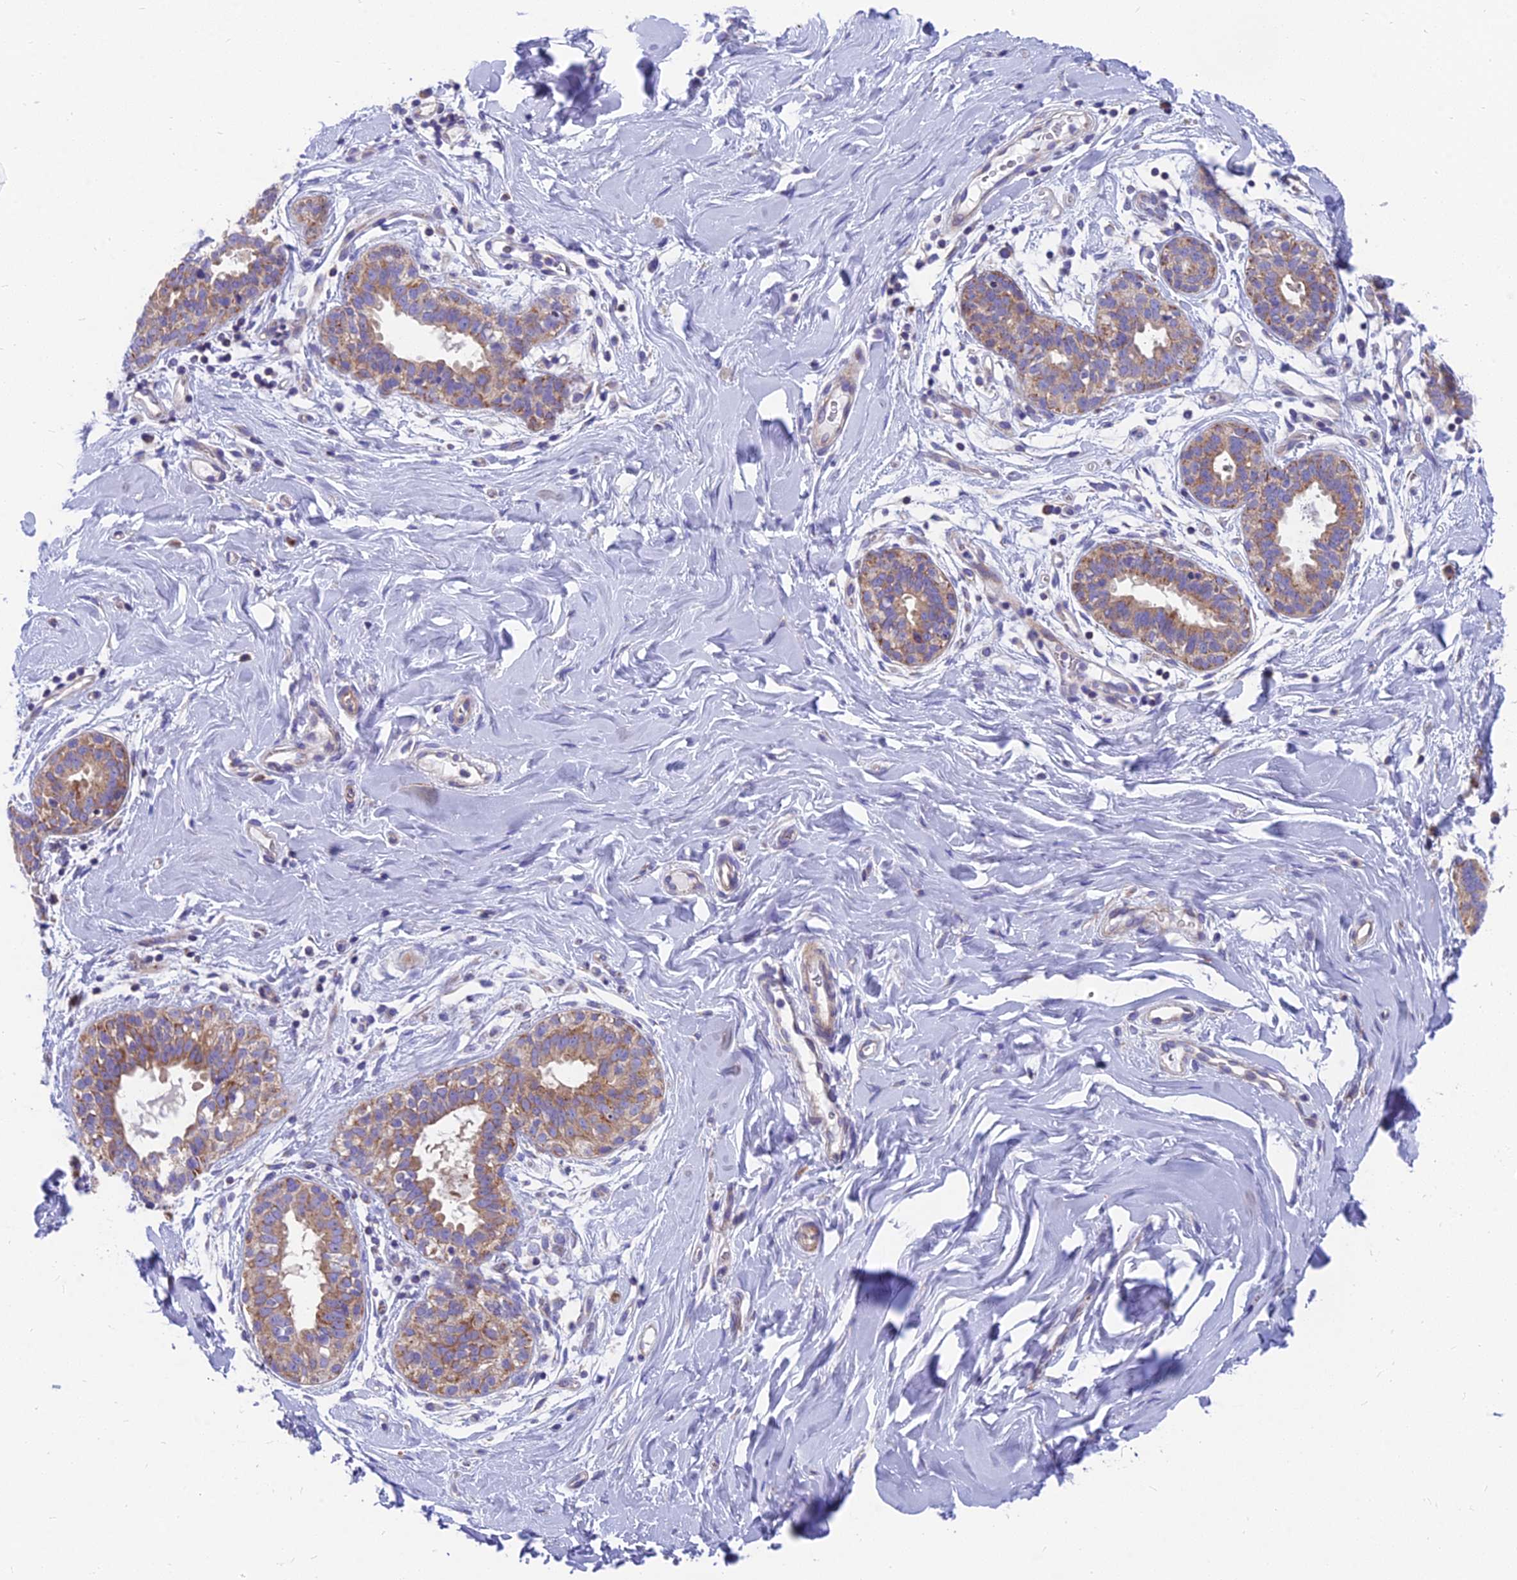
{"staining": {"intensity": "negative", "quantity": "none", "location": "none"}, "tissue": "adipose tissue", "cell_type": "Adipocytes", "image_type": "normal", "snomed": [{"axis": "morphology", "description": "Normal tissue, NOS"}, {"axis": "topography", "description": "Breast"}], "caption": "This is an IHC photomicrograph of normal adipose tissue. There is no expression in adipocytes.", "gene": "MVB12A", "patient": {"sex": "female", "age": 26}}